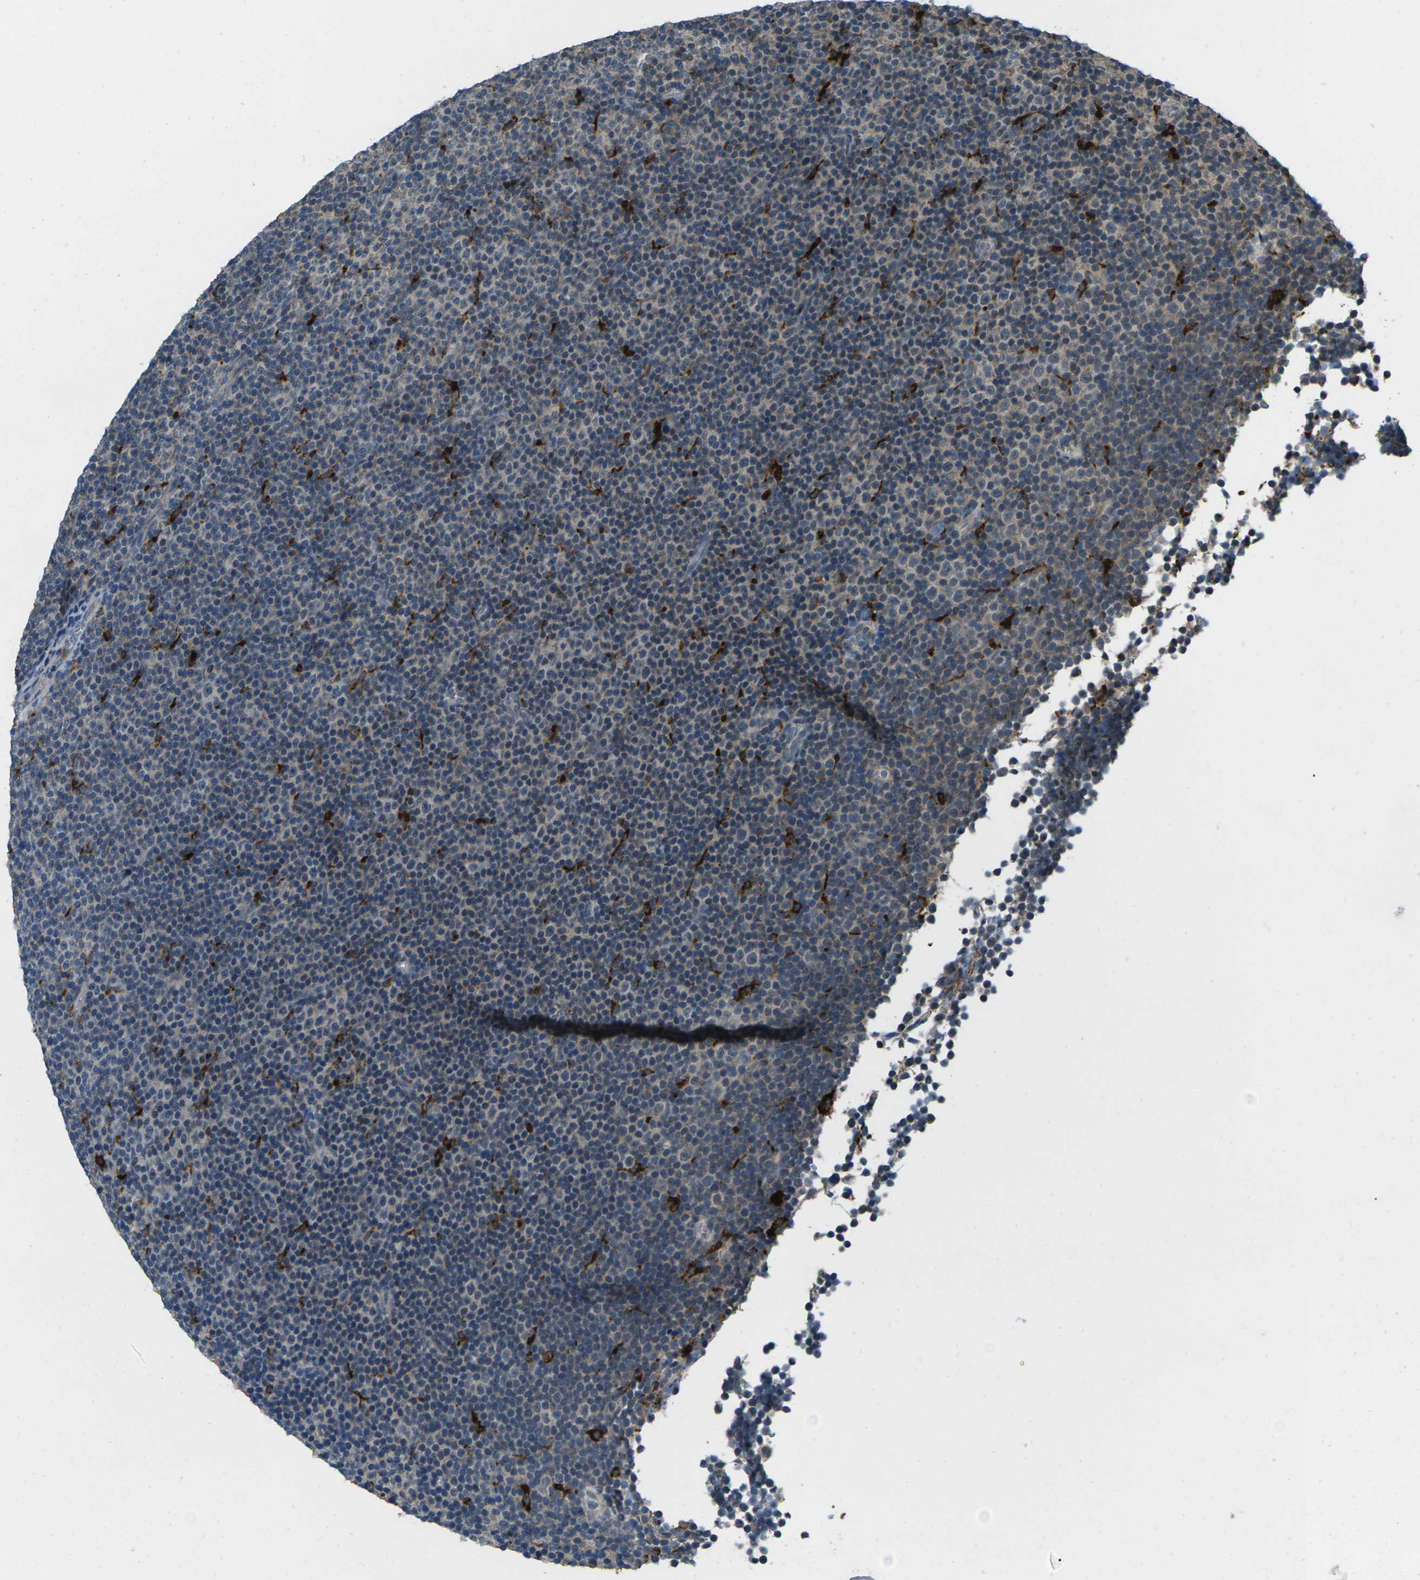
{"staining": {"intensity": "weak", "quantity": "<25%", "location": "cytoplasmic/membranous"}, "tissue": "lymphoma", "cell_type": "Tumor cells", "image_type": "cancer", "snomed": [{"axis": "morphology", "description": "Malignant lymphoma, non-Hodgkin's type, Low grade"}, {"axis": "topography", "description": "Lymph node"}], "caption": "The photomicrograph demonstrates no staining of tumor cells in low-grade malignant lymphoma, non-Hodgkin's type. (DAB (3,3'-diaminobenzidine) IHC visualized using brightfield microscopy, high magnification).", "gene": "SLC31A2", "patient": {"sex": "female", "age": 67}}